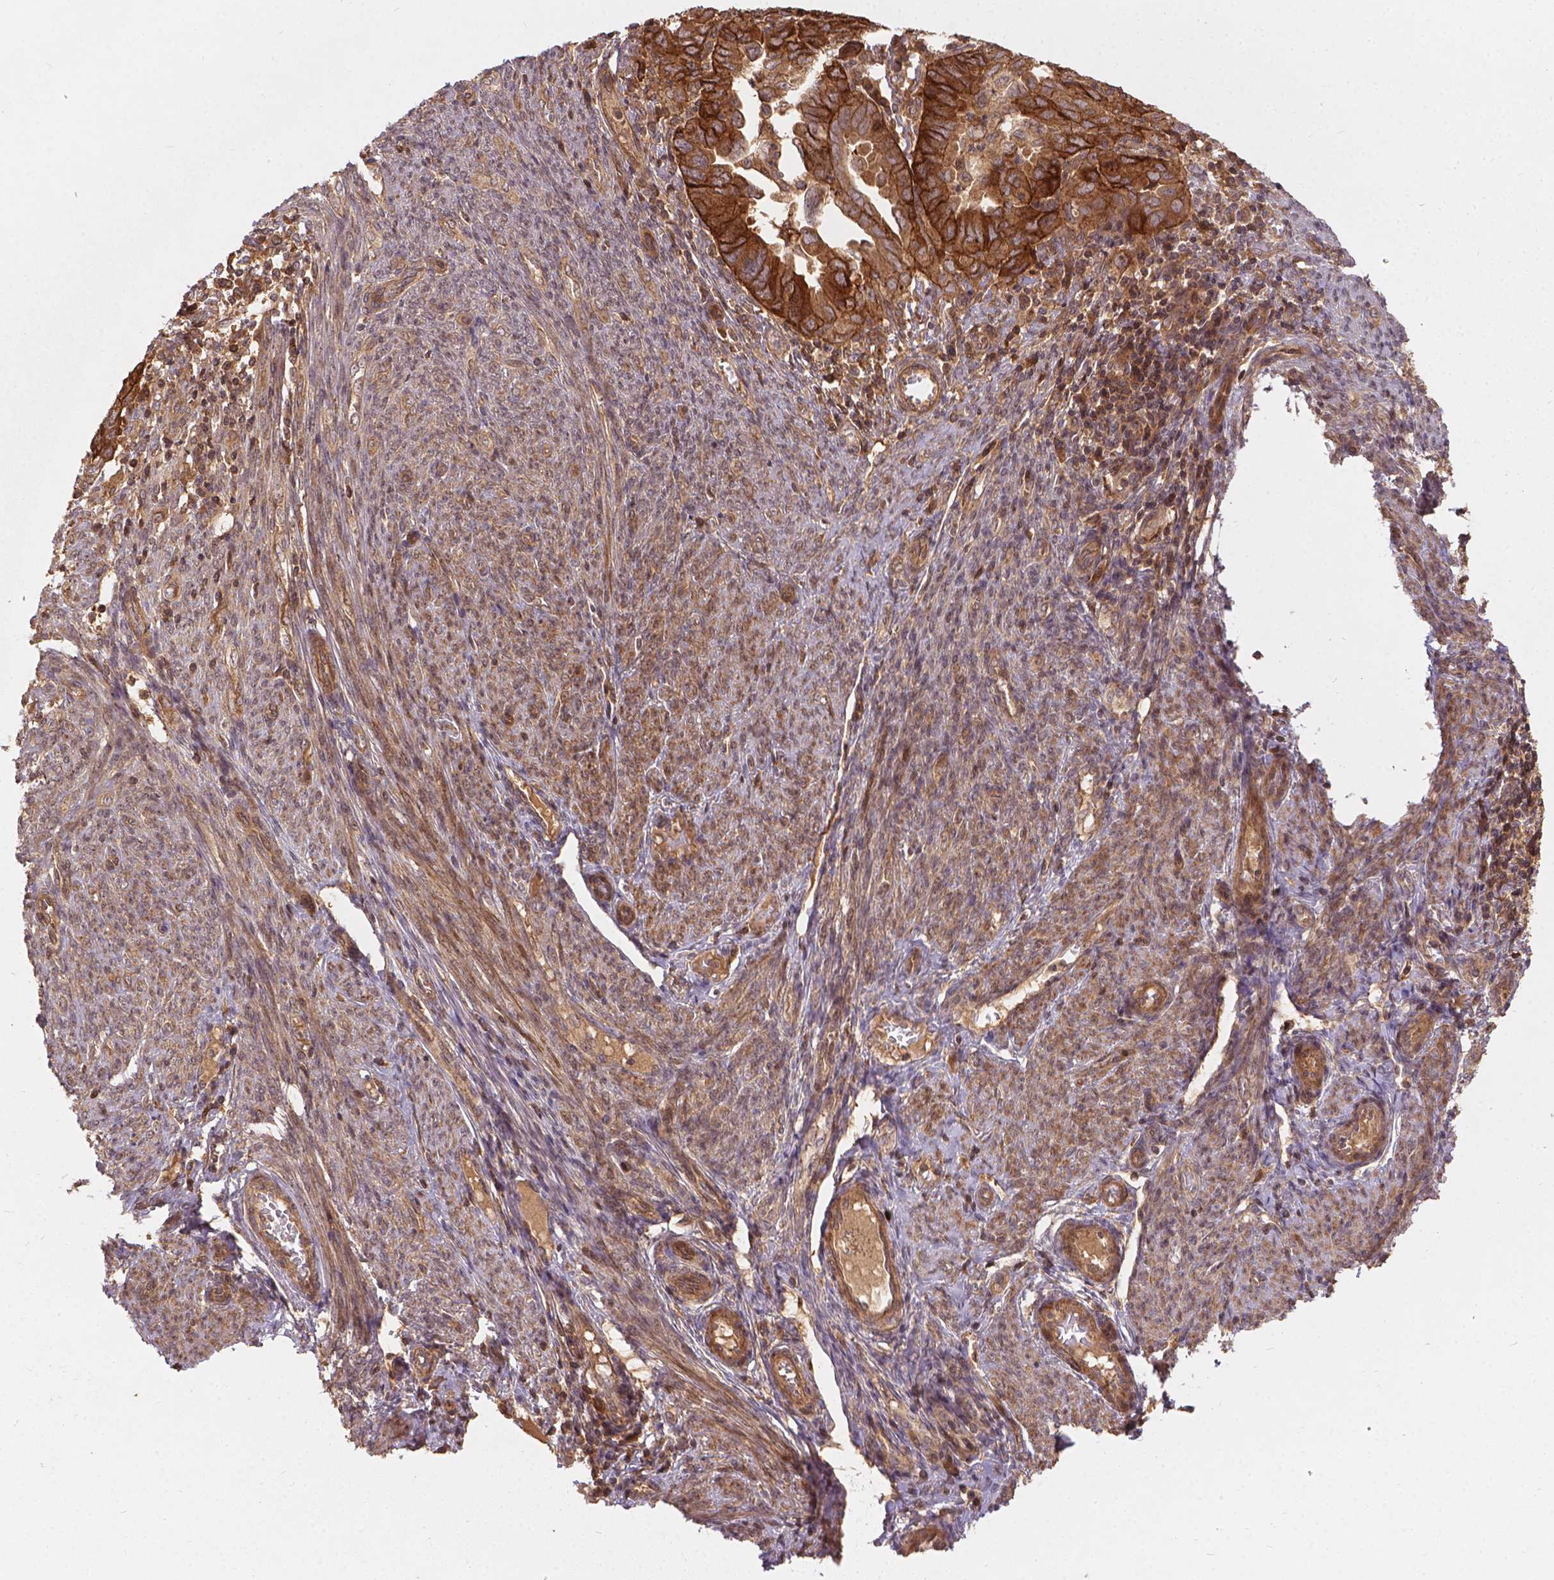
{"staining": {"intensity": "strong", "quantity": ">75%", "location": "cytoplasmic/membranous"}, "tissue": "endometrial cancer", "cell_type": "Tumor cells", "image_type": "cancer", "snomed": [{"axis": "morphology", "description": "Adenocarcinoma, NOS"}, {"axis": "topography", "description": "Endometrium"}], "caption": "High-magnification brightfield microscopy of endometrial cancer (adenocarcinoma) stained with DAB (brown) and counterstained with hematoxylin (blue). tumor cells exhibit strong cytoplasmic/membranous staining is appreciated in about>75% of cells.", "gene": "XPR1", "patient": {"sex": "female", "age": 79}}